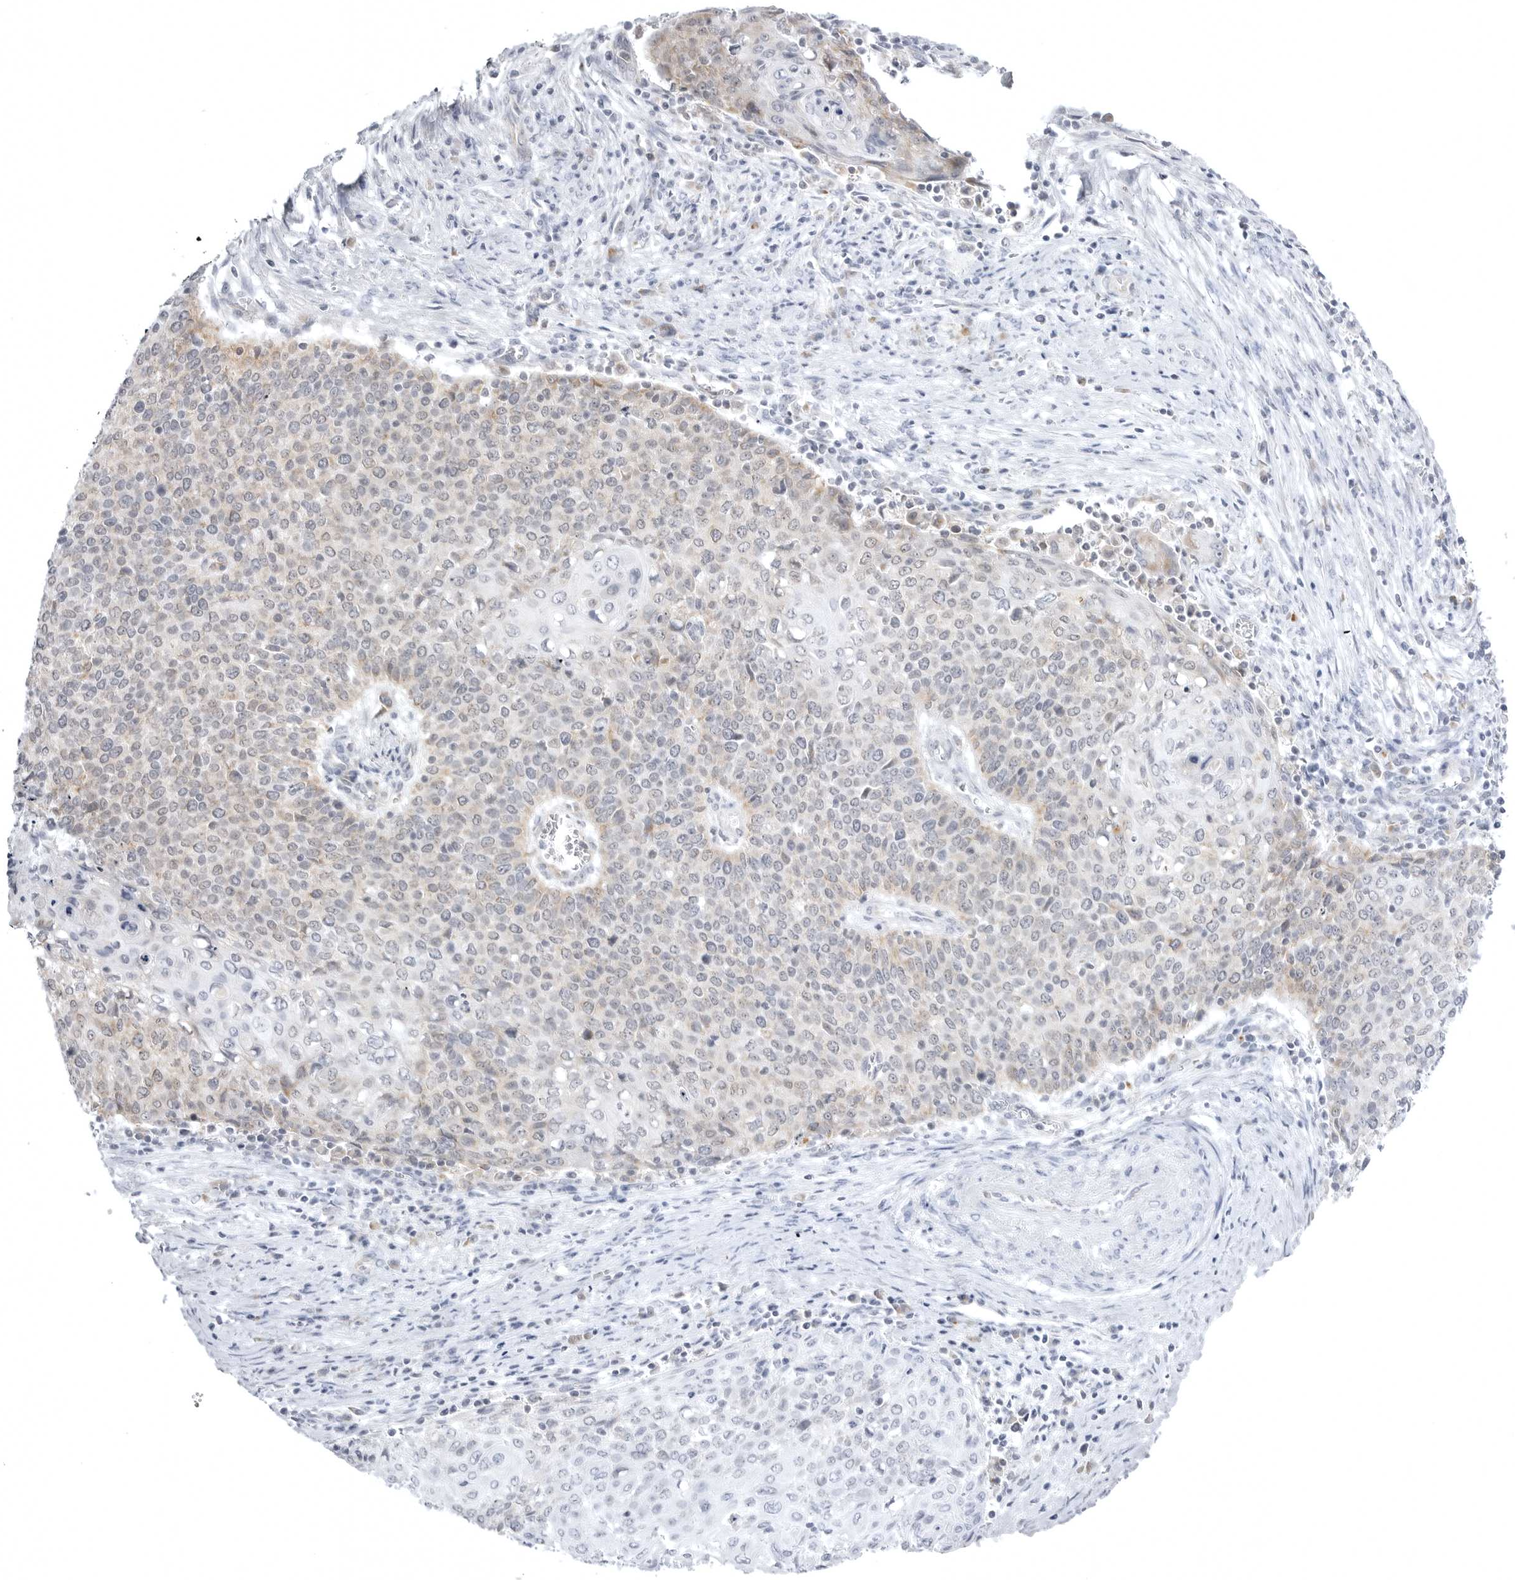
{"staining": {"intensity": "weak", "quantity": "<25%", "location": "cytoplasmic/membranous"}, "tissue": "cervical cancer", "cell_type": "Tumor cells", "image_type": "cancer", "snomed": [{"axis": "morphology", "description": "Squamous cell carcinoma, NOS"}, {"axis": "topography", "description": "Cervix"}], "caption": "Immunohistochemical staining of squamous cell carcinoma (cervical) exhibits no significant expression in tumor cells.", "gene": "TUFM", "patient": {"sex": "female", "age": 39}}